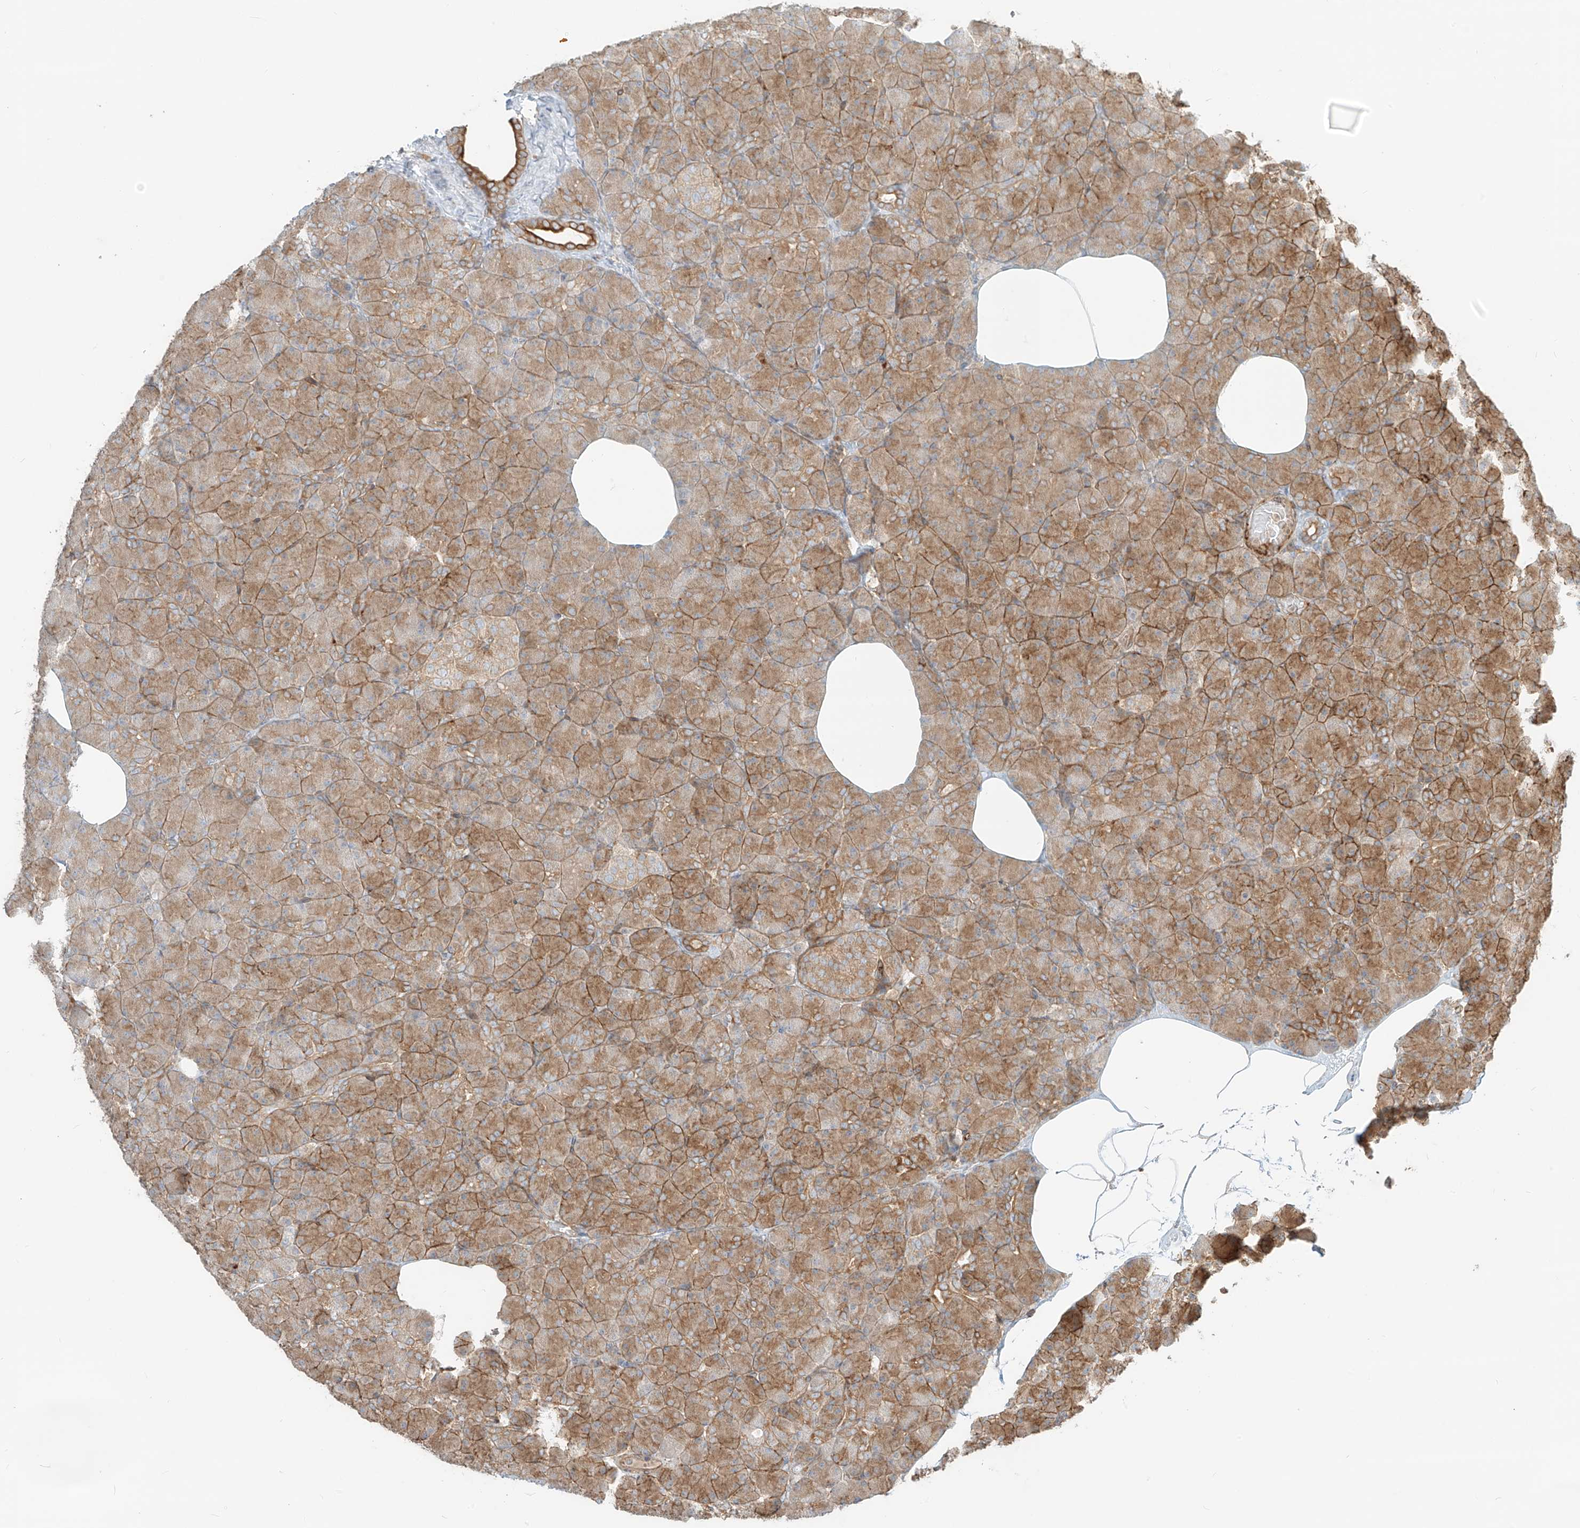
{"staining": {"intensity": "moderate", "quantity": ">75%", "location": "cytoplasmic/membranous"}, "tissue": "pancreas", "cell_type": "Exocrine glandular cells", "image_type": "normal", "snomed": [{"axis": "morphology", "description": "Normal tissue, NOS"}, {"axis": "topography", "description": "Pancreas"}], "caption": "Pancreas stained with DAB immunohistochemistry (IHC) reveals medium levels of moderate cytoplasmic/membranous expression in about >75% of exocrine glandular cells.", "gene": "CCDC115", "patient": {"sex": "female", "age": 43}}